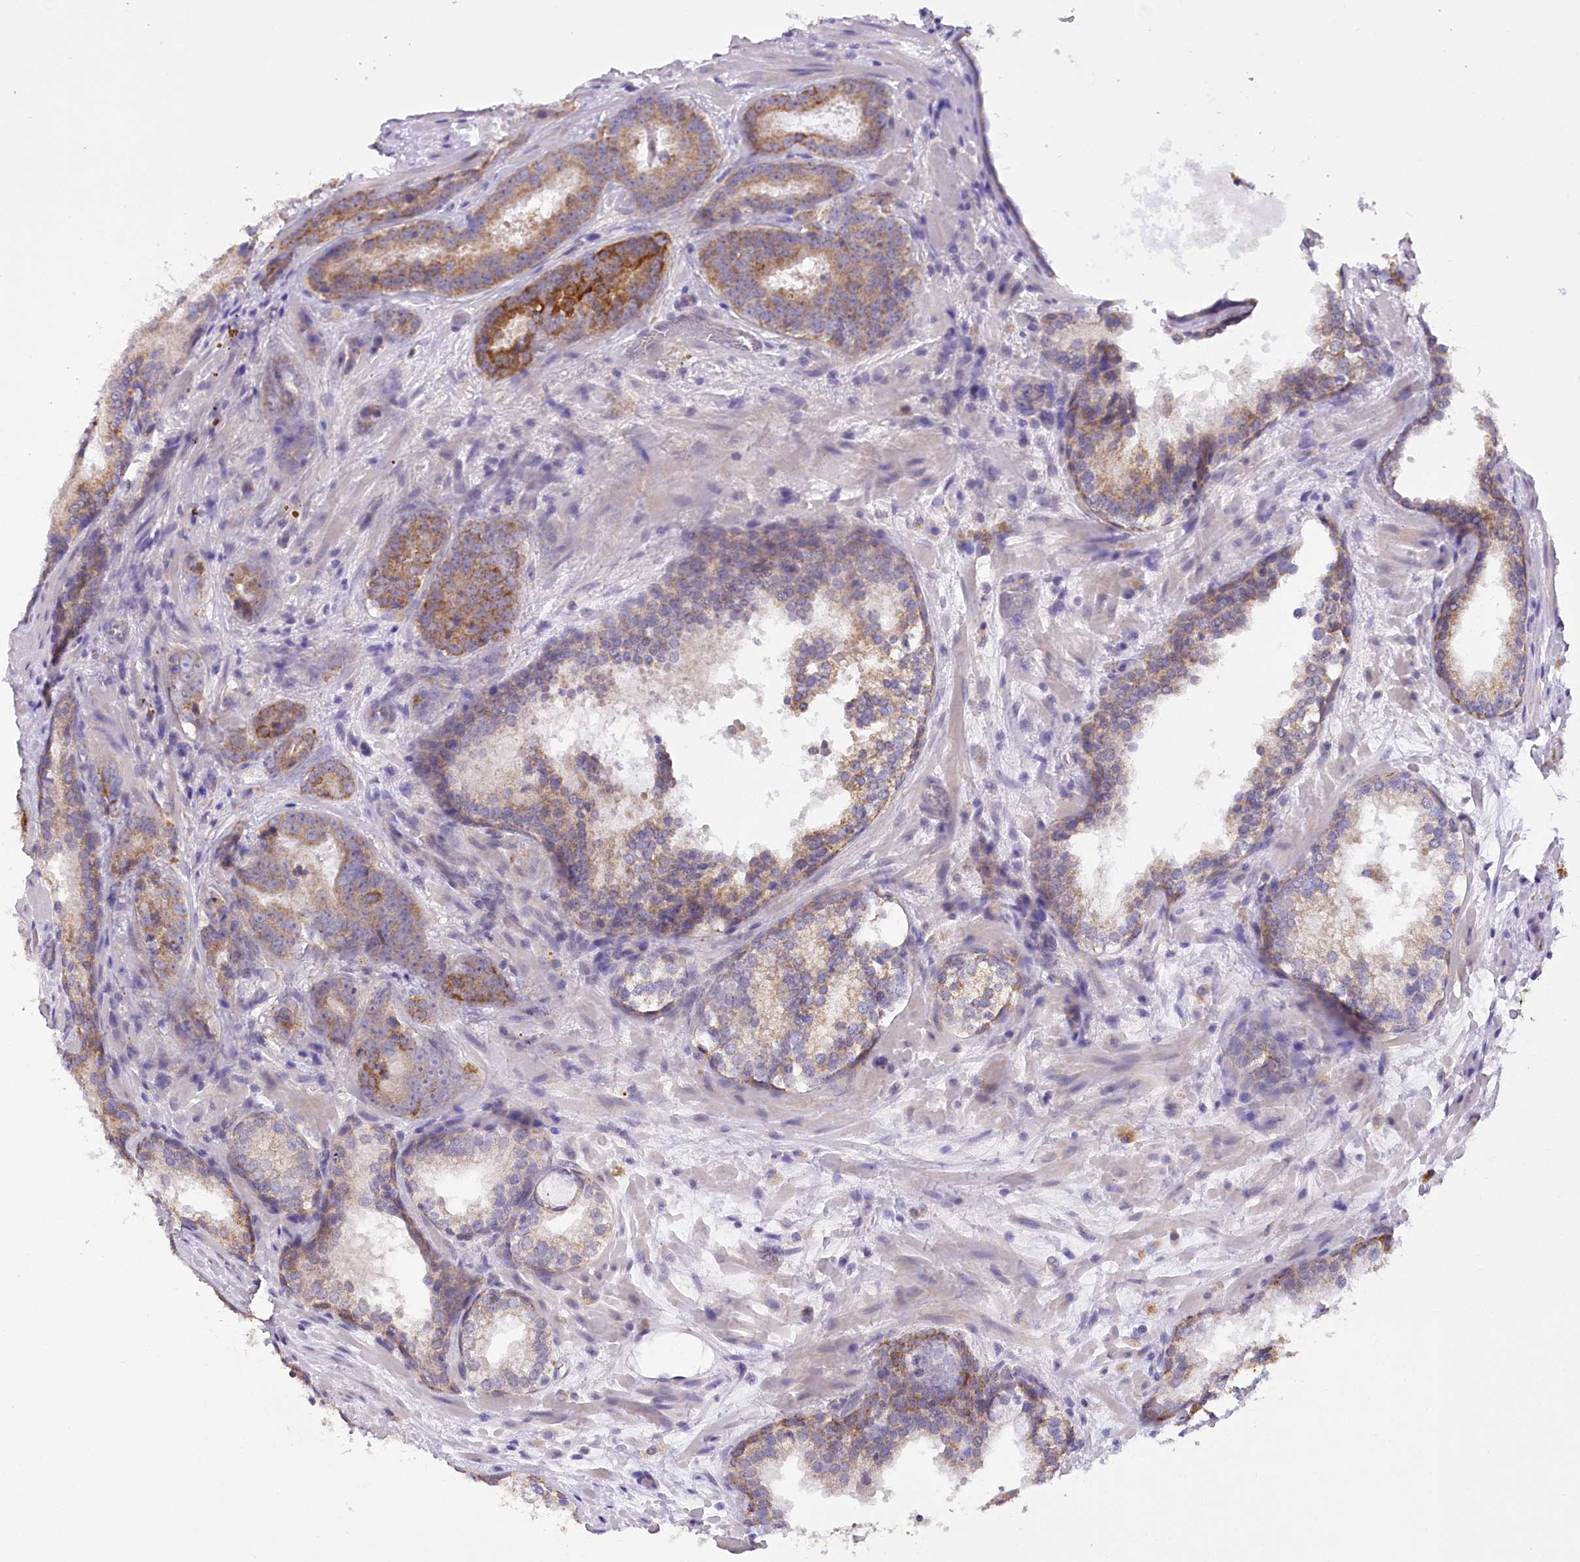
{"staining": {"intensity": "moderate", "quantity": ">75%", "location": "cytoplasmic/membranous"}, "tissue": "prostate cancer", "cell_type": "Tumor cells", "image_type": "cancer", "snomed": [{"axis": "morphology", "description": "Adenocarcinoma, High grade"}, {"axis": "topography", "description": "Prostate"}], "caption": "This histopathology image exhibits immunohistochemistry (IHC) staining of prostate adenocarcinoma (high-grade), with medium moderate cytoplasmic/membranous positivity in about >75% of tumor cells.", "gene": "DCUN1D1", "patient": {"sex": "male", "age": 57}}